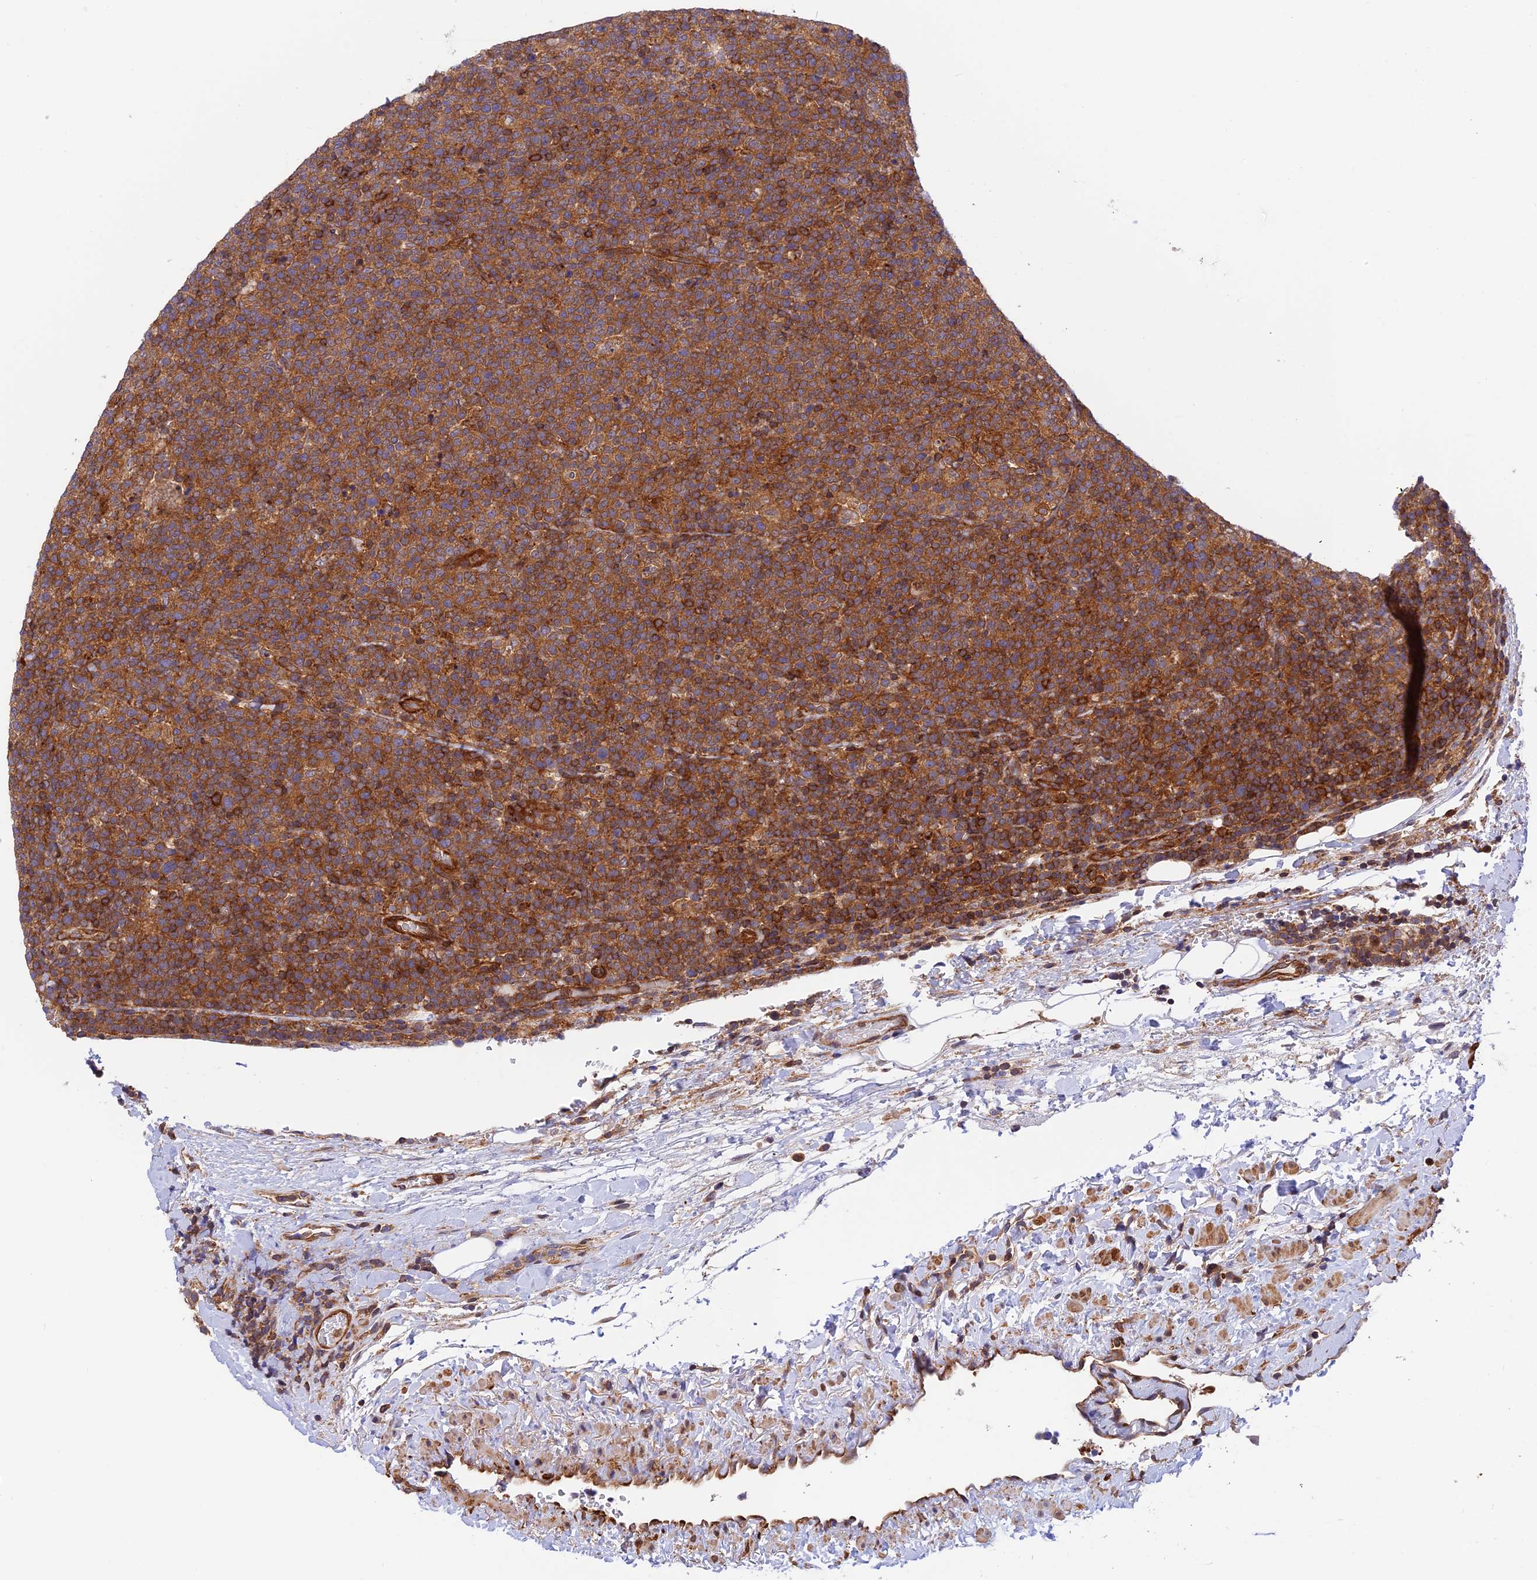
{"staining": {"intensity": "moderate", "quantity": ">75%", "location": "cytoplasmic/membranous"}, "tissue": "lymphoma", "cell_type": "Tumor cells", "image_type": "cancer", "snomed": [{"axis": "morphology", "description": "Malignant lymphoma, non-Hodgkin's type, High grade"}, {"axis": "topography", "description": "Lymph node"}], "caption": "Moderate cytoplasmic/membranous positivity for a protein is seen in approximately >75% of tumor cells of lymphoma using immunohistochemistry (IHC).", "gene": "EVI5L", "patient": {"sex": "male", "age": 61}}